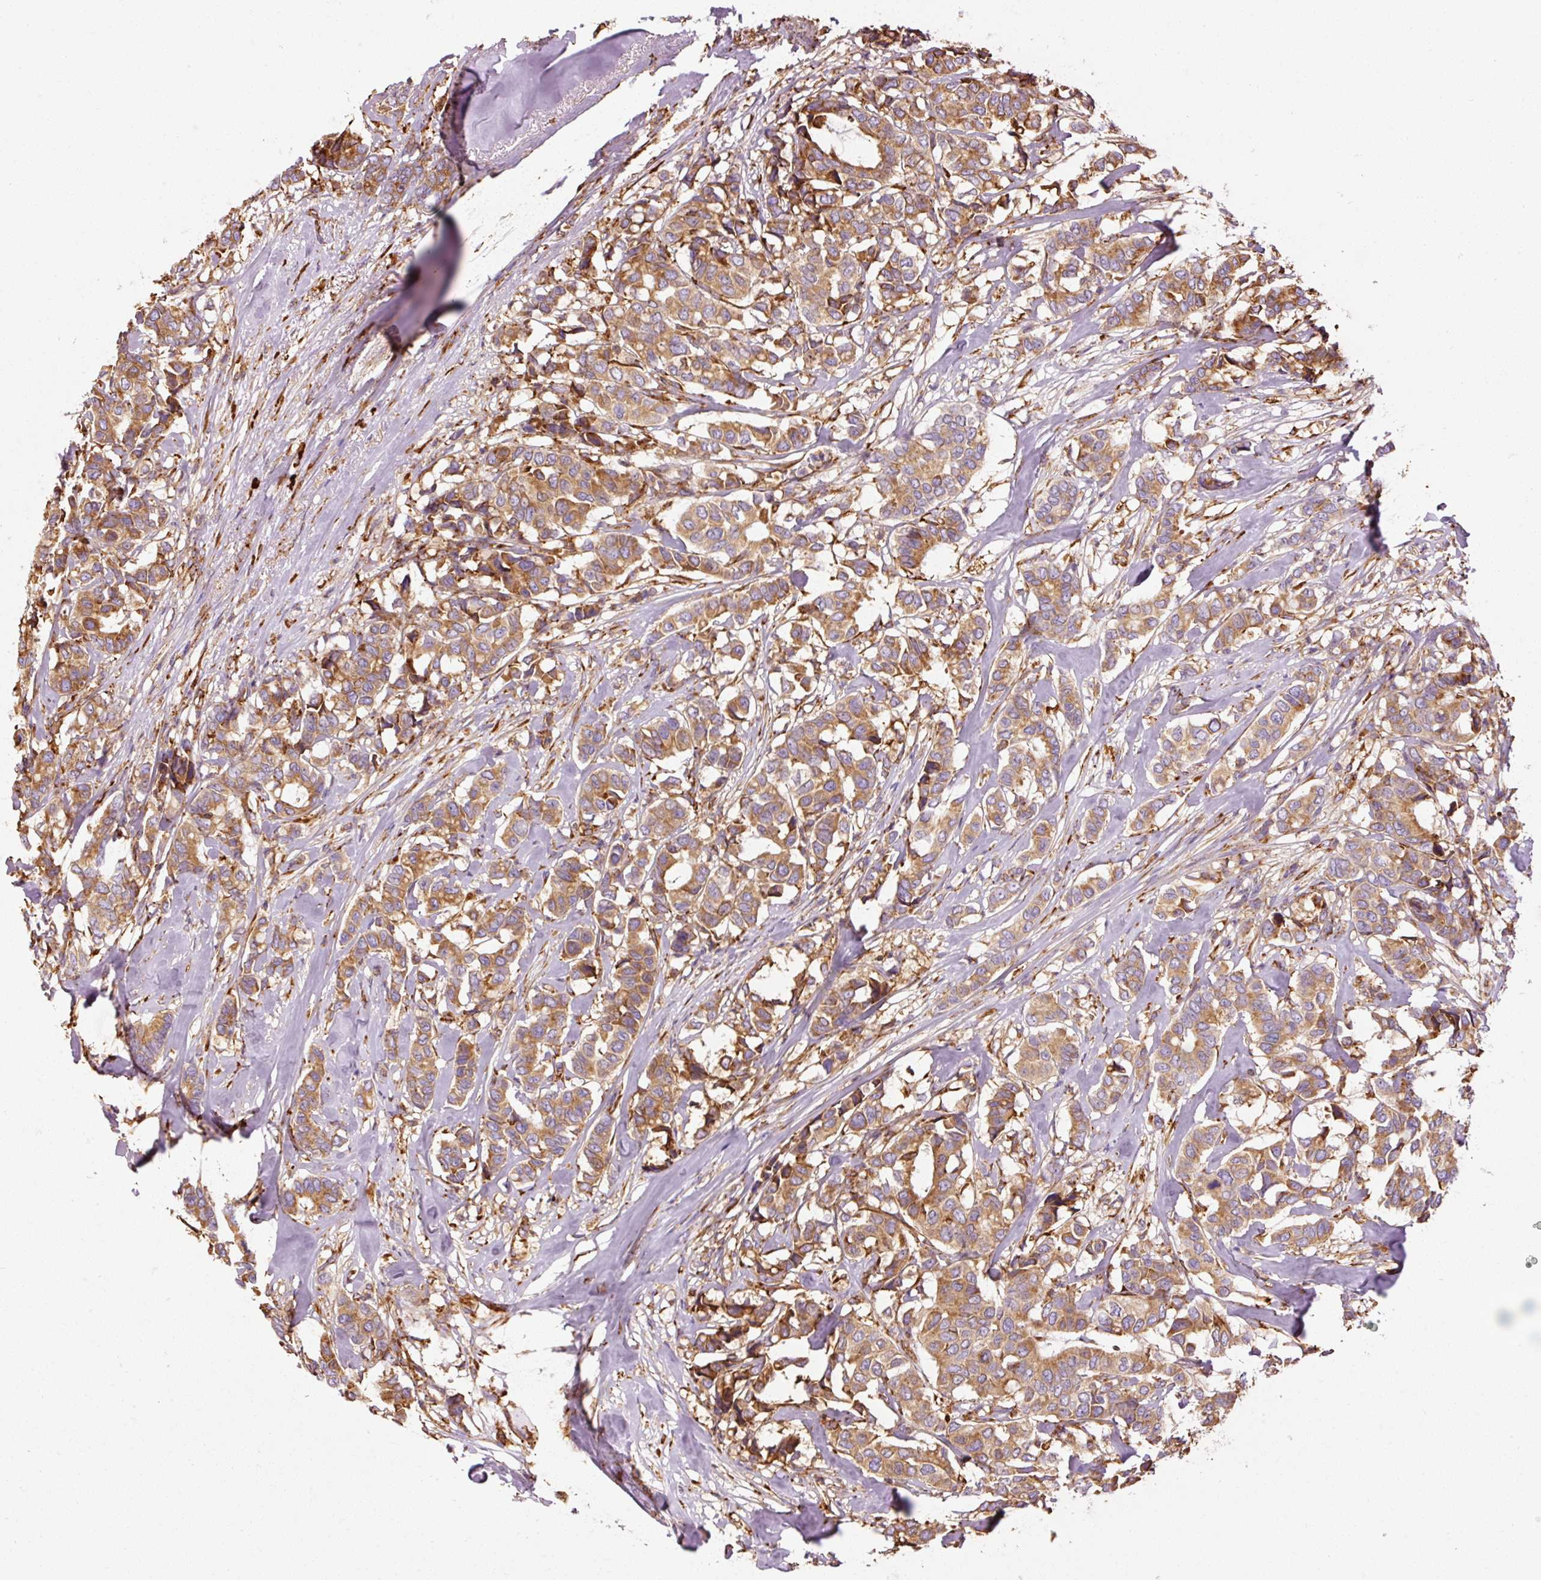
{"staining": {"intensity": "moderate", "quantity": ">75%", "location": "cytoplasmic/membranous"}, "tissue": "breast cancer", "cell_type": "Tumor cells", "image_type": "cancer", "snomed": [{"axis": "morphology", "description": "Duct carcinoma"}, {"axis": "topography", "description": "Breast"}], "caption": "This image shows IHC staining of human breast cancer, with medium moderate cytoplasmic/membranous staining in approximately >75% of tumor cells.", "gene": "KLC1", "patient": {"sex": "female", "age": 87}}